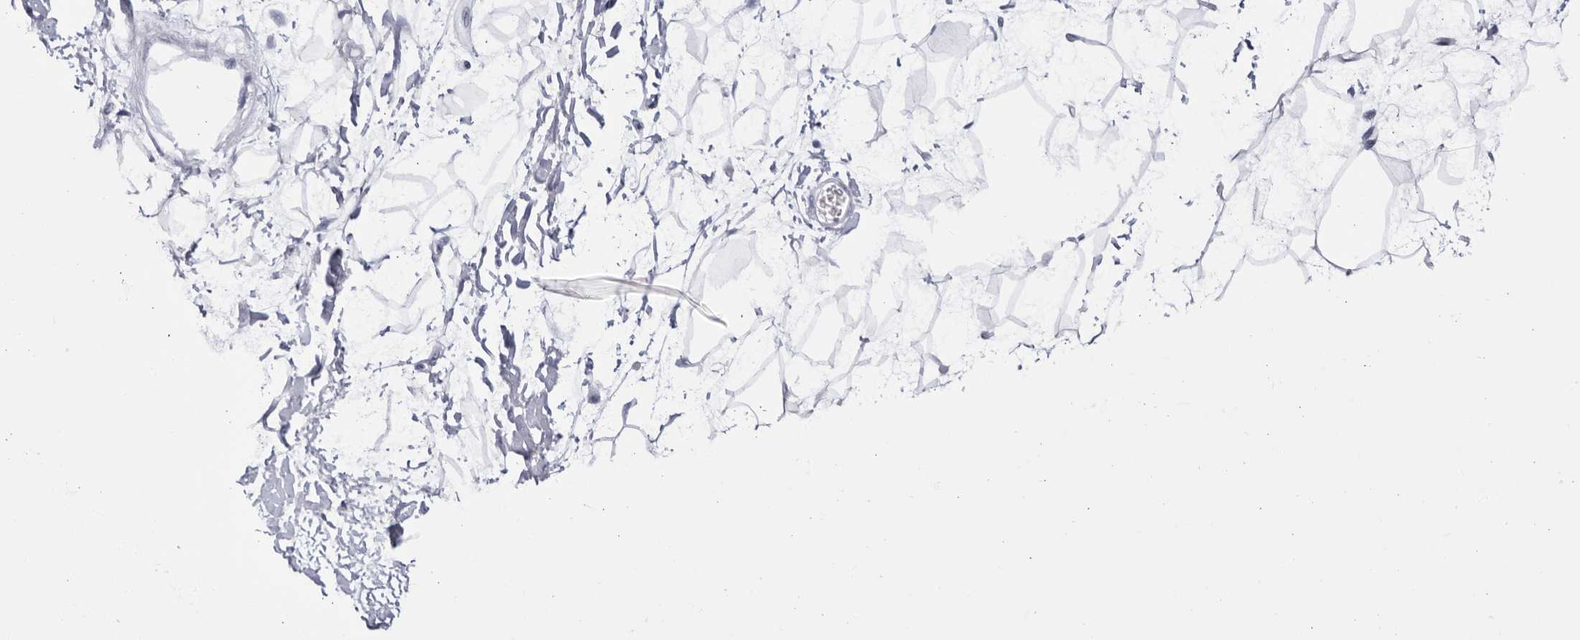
{"staining": {"intensity": "negative", "quantity": "none", "location": "none"}, "tissue": "adipose tissue", "cell_type": "Adipocytes", "image_type": "normal", "snomed": [{"axis": "morphology", "description": "Normal tissue, NOS"}, {"axis": "topography", "description": "Soft tissue"}], "caption": "A micrograph of human adipose tissue is negative for staining in adipocytes. (Brightfield microscopy of DAB (3,3'-diaminobenzidine) immunohistochemistry at high magnification).", "gene": "CCDC181", "patient": {"sex": "male", "age": 72}}